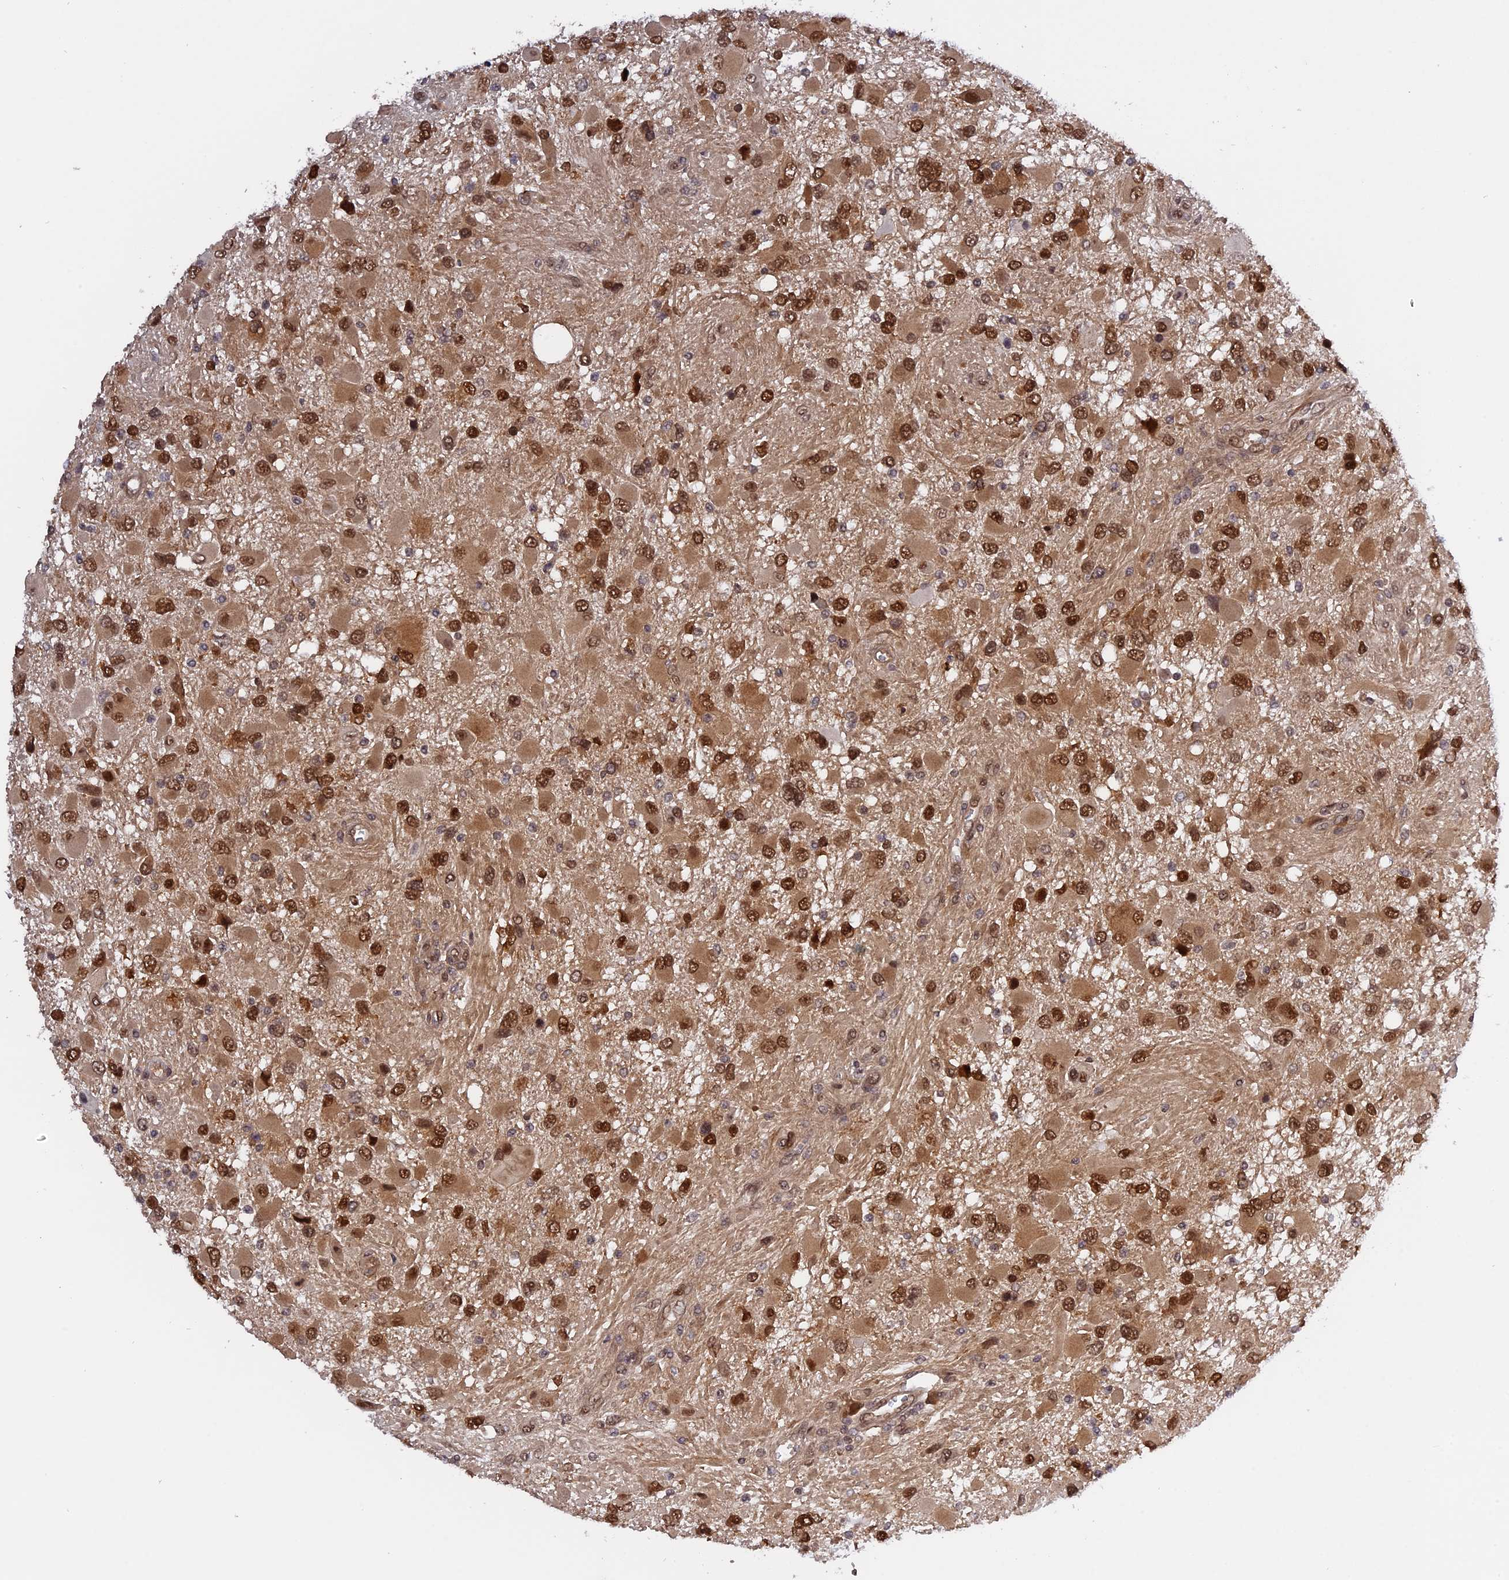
{"staining": {"intensity": "strong", "quantity": ">75%", "location": "cytoplasmic/membranous,nuclear"}, "tissue": "glioma", "cell_type": "Tumor cells", "image_type": "cancer", "snomed": [{"axis": "morphology", "description": "Glioma, malignant, High grade"}, {"axis": "topography", "description": "Brain"}], "caption": "Glioma stained with a brown dye reveals strong cytoplasmic/membranous and nuclear positive staining in approximately >75% of tumor cells.", "gene": "ZNF428", "patient": {"sex": "male", "age": 53}}